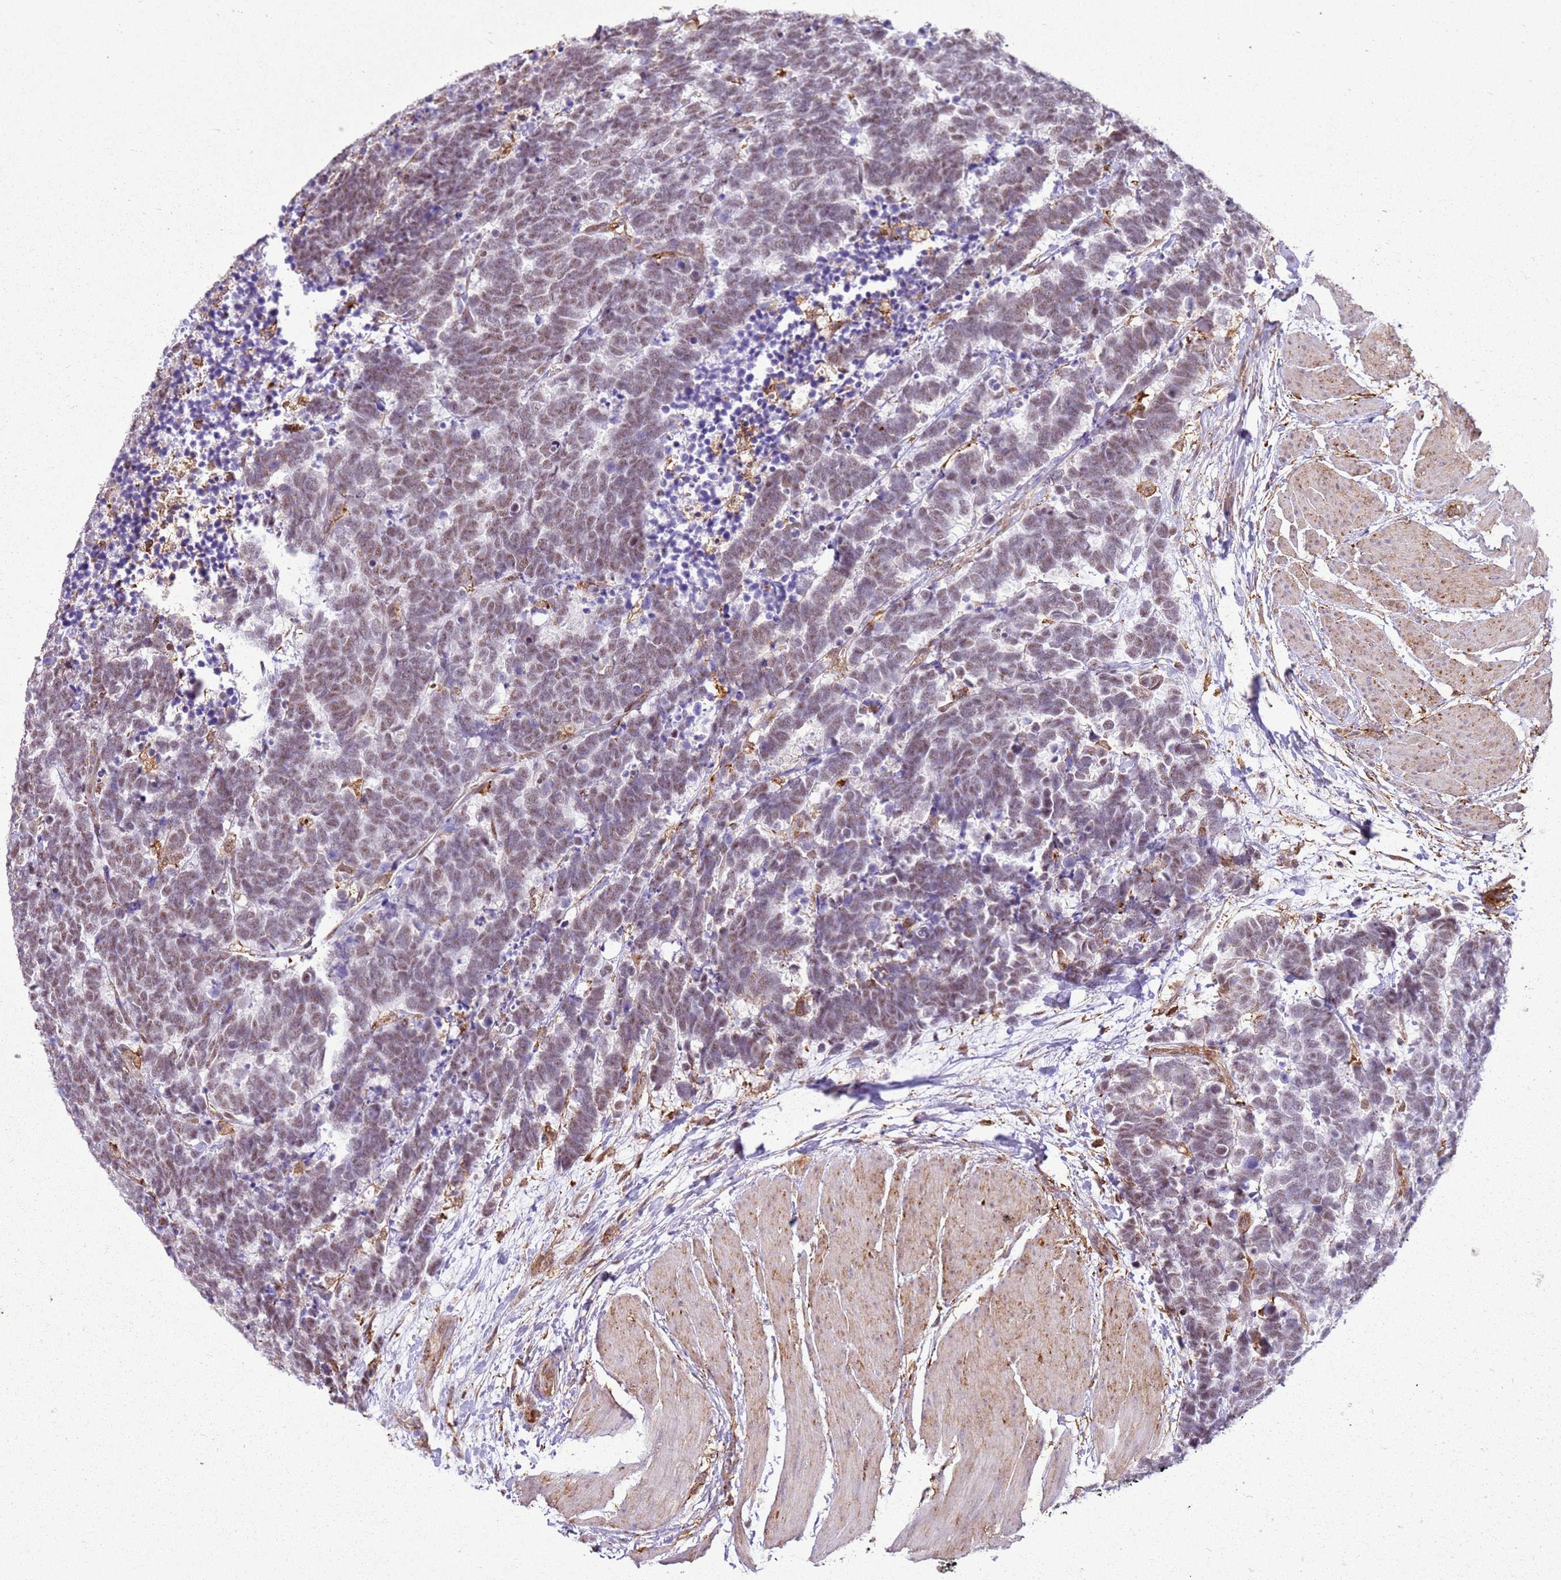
{"staining": {"intensity": "weak", "quantity": "25%-75%", "location": "nuclear"}, "tissue": "carcinoid", "cell_type": "Tumor cells", "image_type": "cancer", "snomed": [{"axis": "morphology", "description": "Carcinoma, NOS"}, {"axis": "morphology", "description": "Carcinoid, malignant, NOS"}, {"axis": "topography", "description": "Urinary bladder"}], "caption": "Protein expression analysis of carcinoid (malignant) shows weak nuclear staining in approximately 25%-75% of tumor cells.", "gene": "GABRE", "patient": {"sex": "male", "age": 57}}